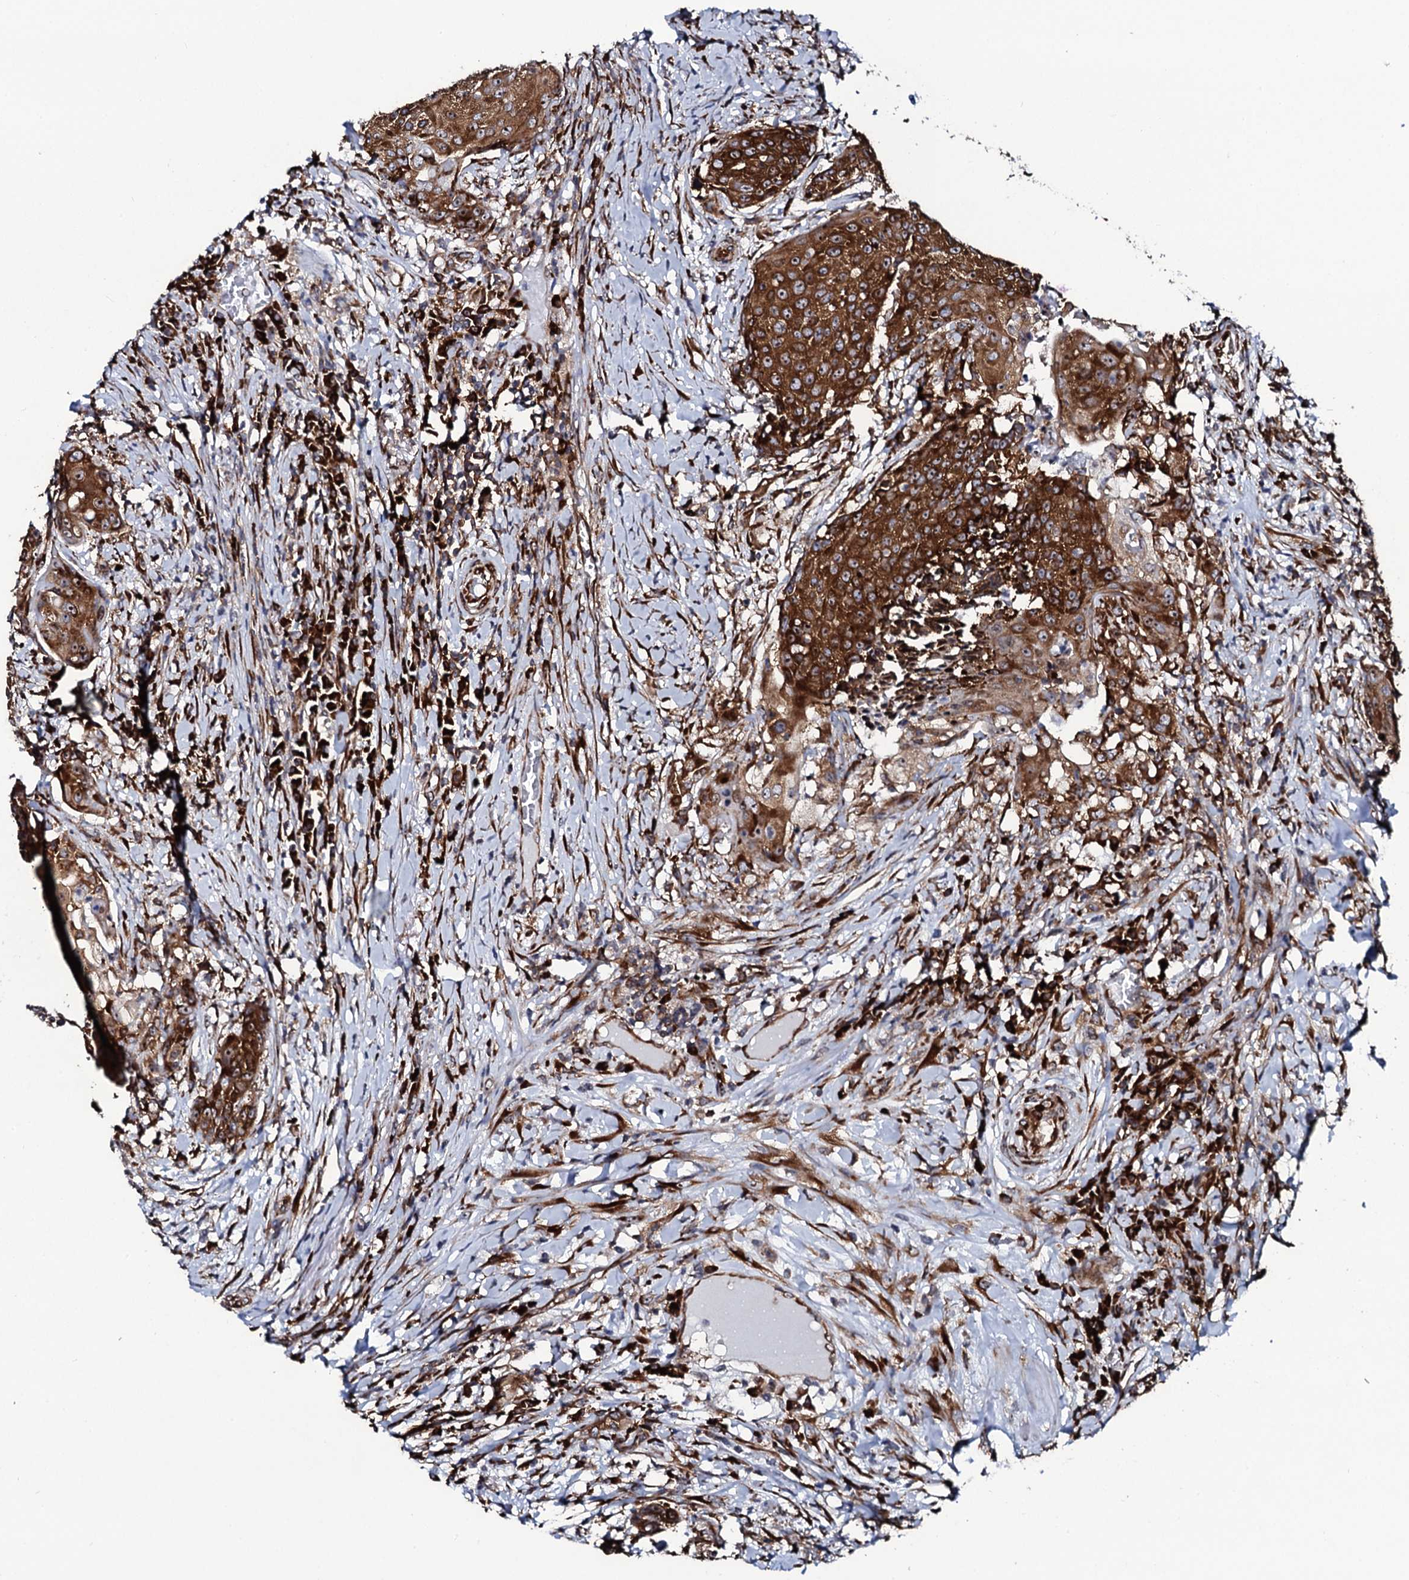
{"staining": {"intensity": "strong", "quantity": ">75%", "location": "cytoplasmic/membranous,nuclear"}, "tissue": "urothelial cancer", "cell_type": "Tumor cells", "image_type": "cancer", "snomed": [{"axis": "morphology", "description": "Urothelial carcinoma, High grade"}, {"axis": "topography", "description": "Urinary bladder"}], "caption": "Immunohistochemistry image of urothelial cancer stained for a protein (brown), which shows high levels of strong cytoplasmic/membranous and nuclear positivity in approximately >75% of tumor cells.", "gene": "SPTY2D1", "patient": {"sex": "female", "age": 63}}